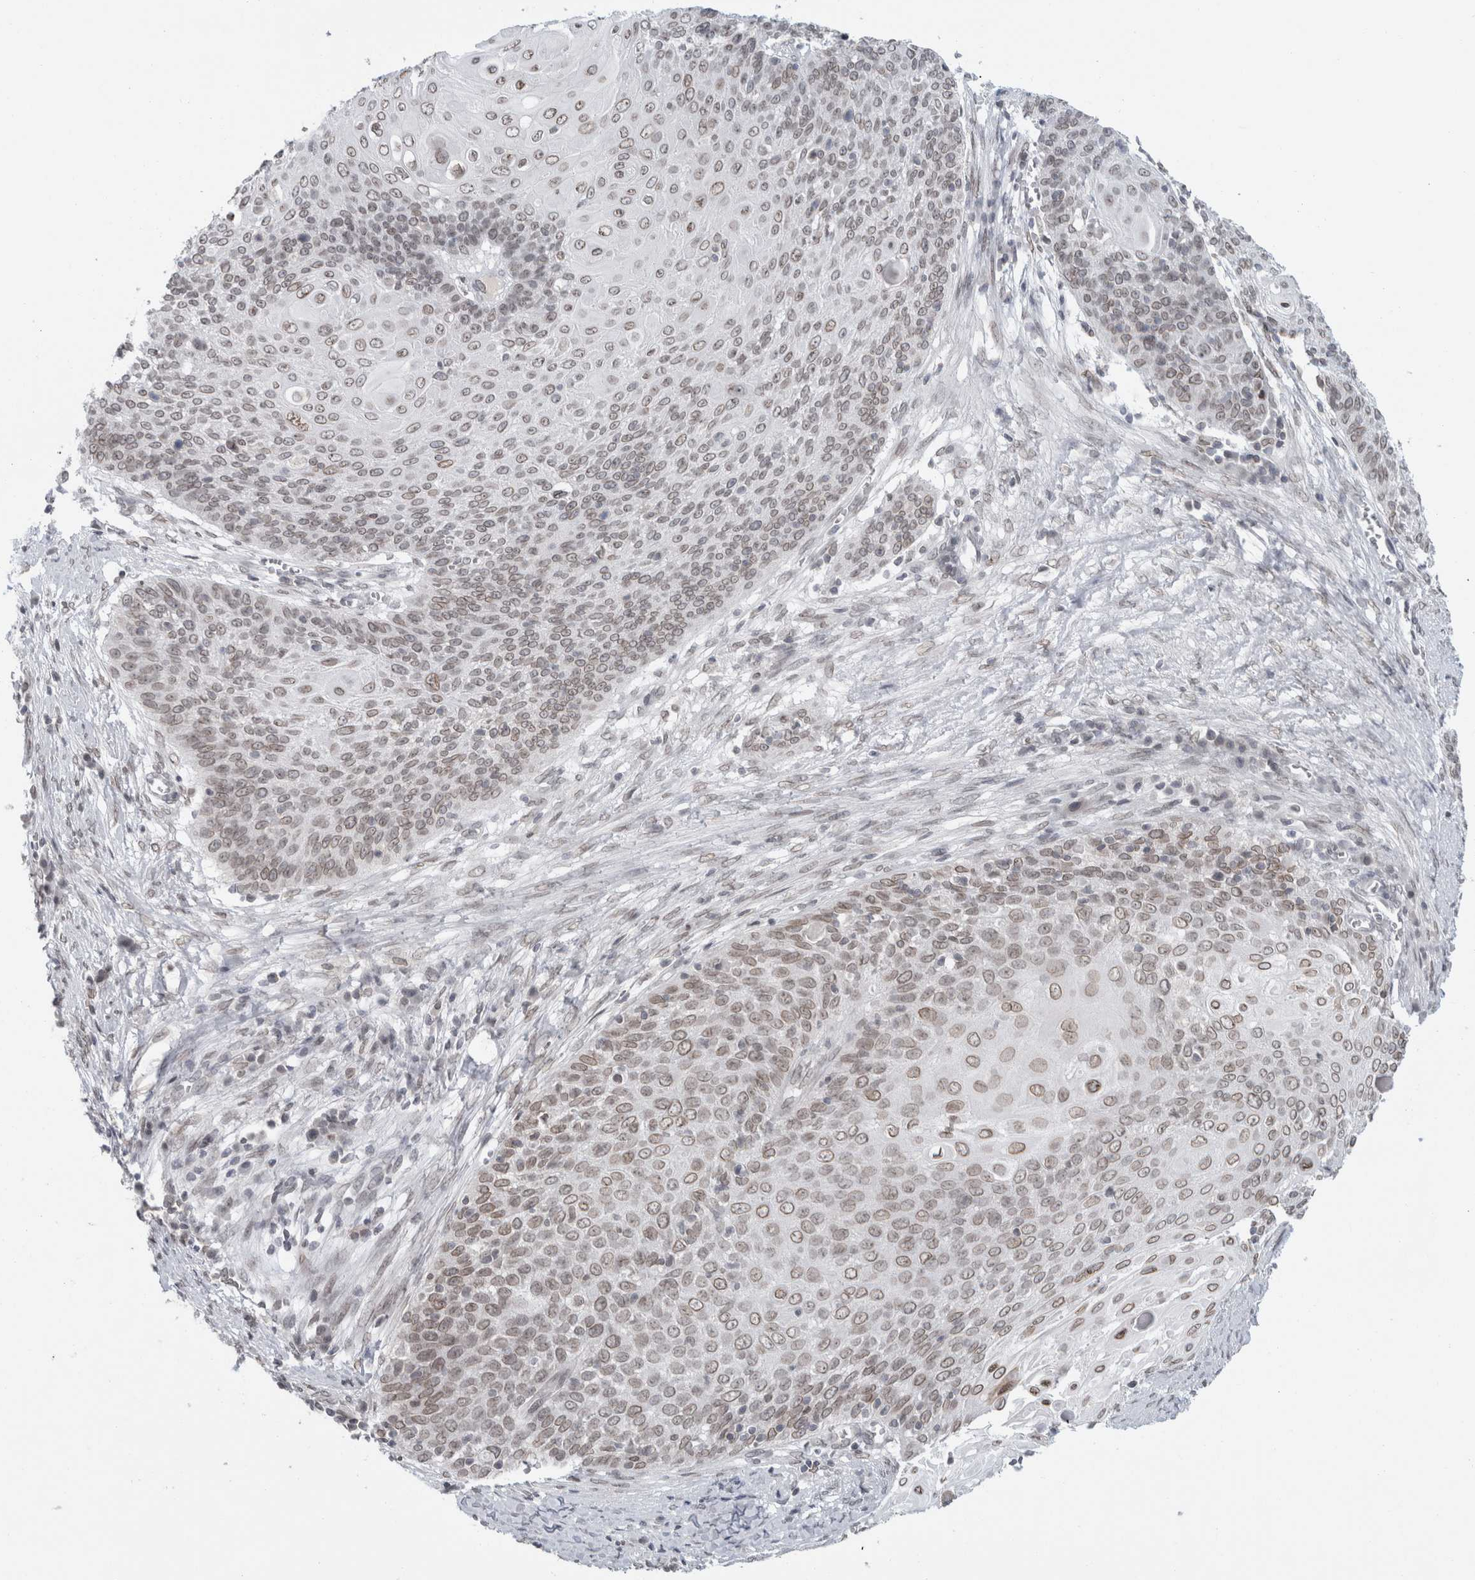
{"staining": {"intensity": "weak", "quantity": ">75%", "location": "nuclear"}, "tissue": "cervical cancer", "cell_type": "Tumor cells", "image_type": "cancer", "snomed": [{"axis": "morphology", "description": "Squamous cell carcinoma, NOS"}, {"axis": "topography", "description": "Cervix"}], "caption": "Protein expression analysis of human squamous cell carcinoma (cervical) reveals weak nuclear staining in approximately >75% of tumor cells.", "gene": "ZNF770", "patient": {"sex": "female", "age": 39}}